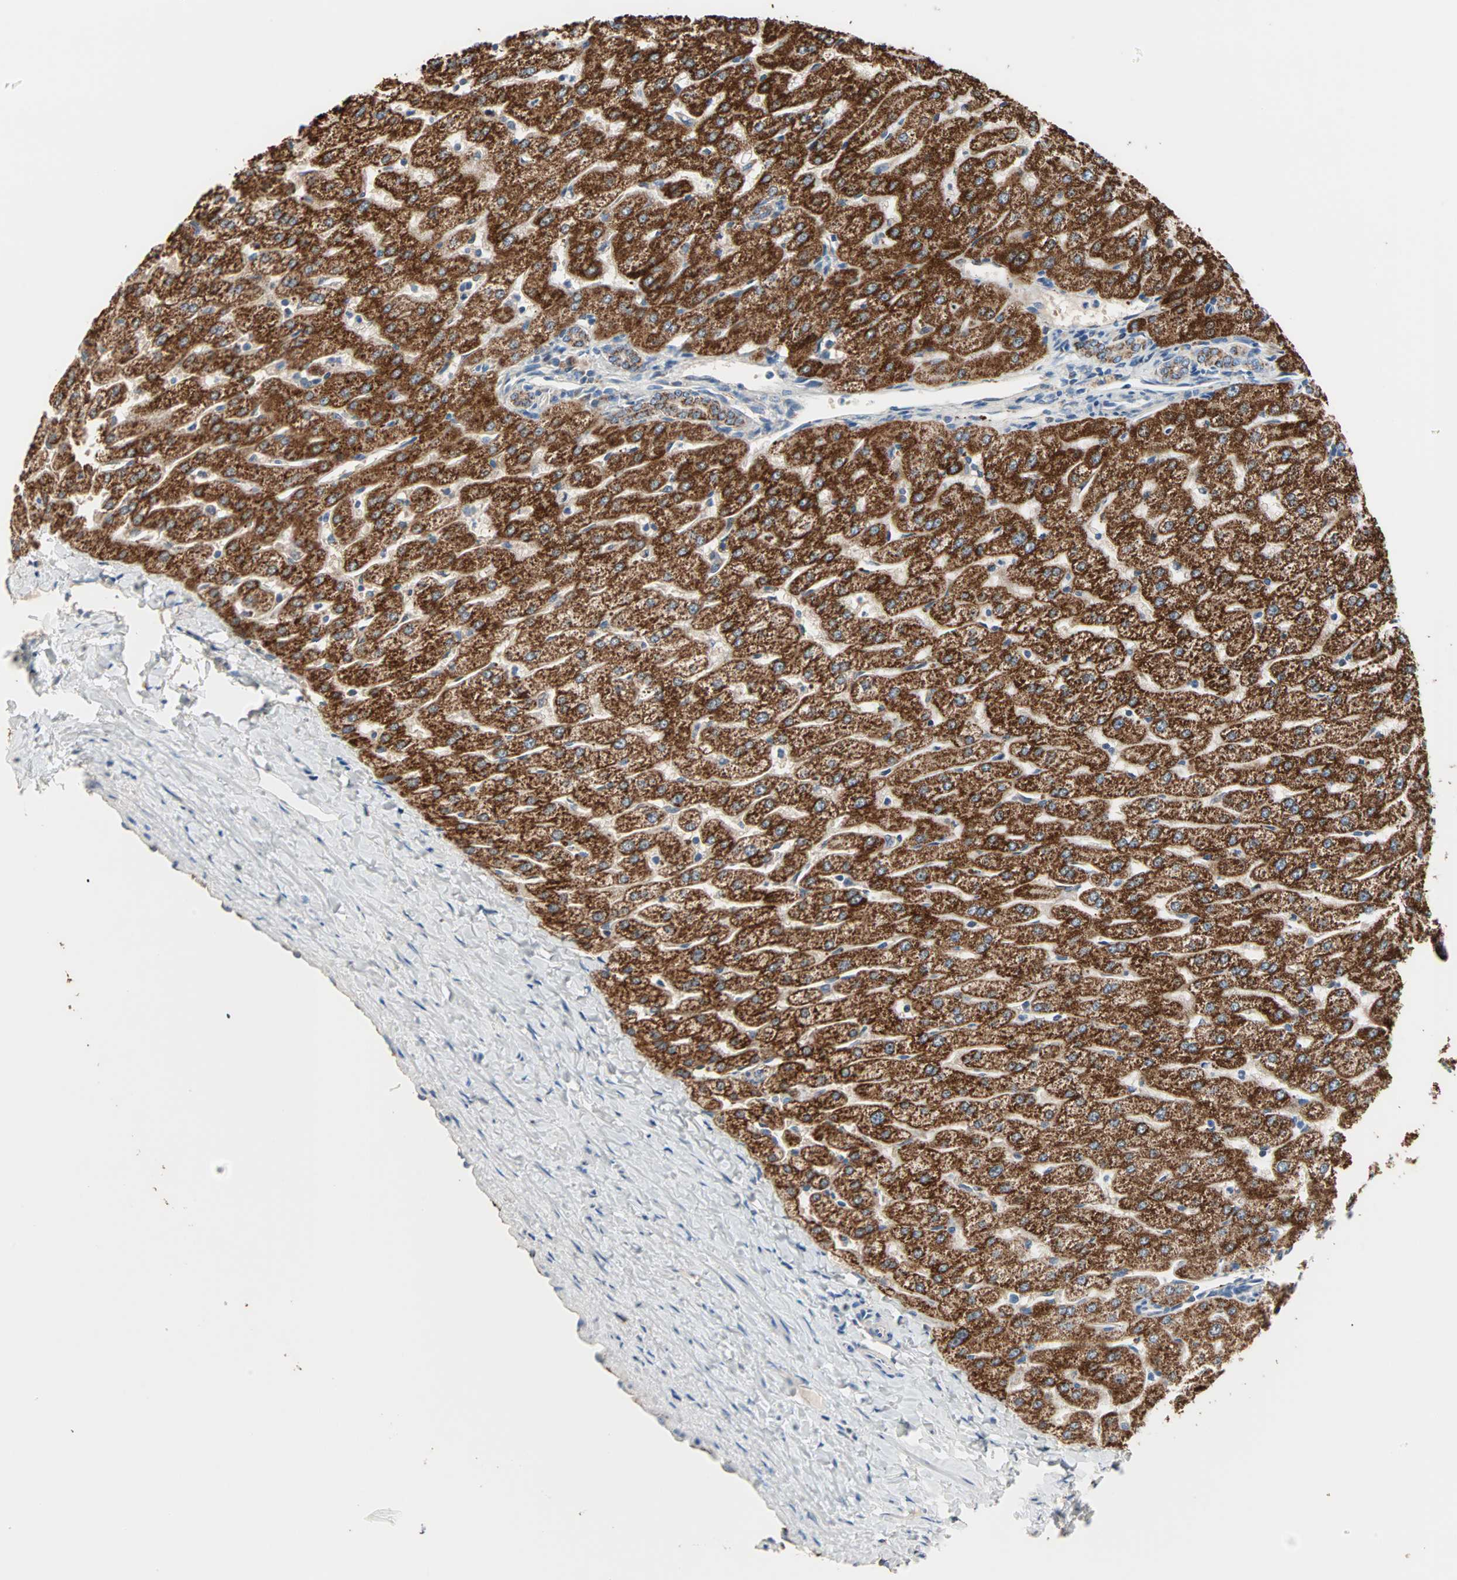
{"staining": {"intensity": "strong", "quantity": ">75%", "location": "cytoplasmic/membranous"}, "tissue": "liver", "cell_type": "Cholangiocytes", "image_type": "normal", "snomed": [{"axis": "morphology", "description": "Normal tissue, NOS"}, {"axis": "morphology", "description": "Fibrosis, NOS"}, {"axis": "topography", "description": "Liver"}], "caption": "Protein positivity by immunohistochemistry (IHC) demonstrates strong cytoplasmic/membranous staining in approximately >75% of cholangiocytes in benign liver. (DAB IHC with brightfield microscopy, high magnification).", "gene": "TST", "patient": {"sex": "female", "age": 29}}